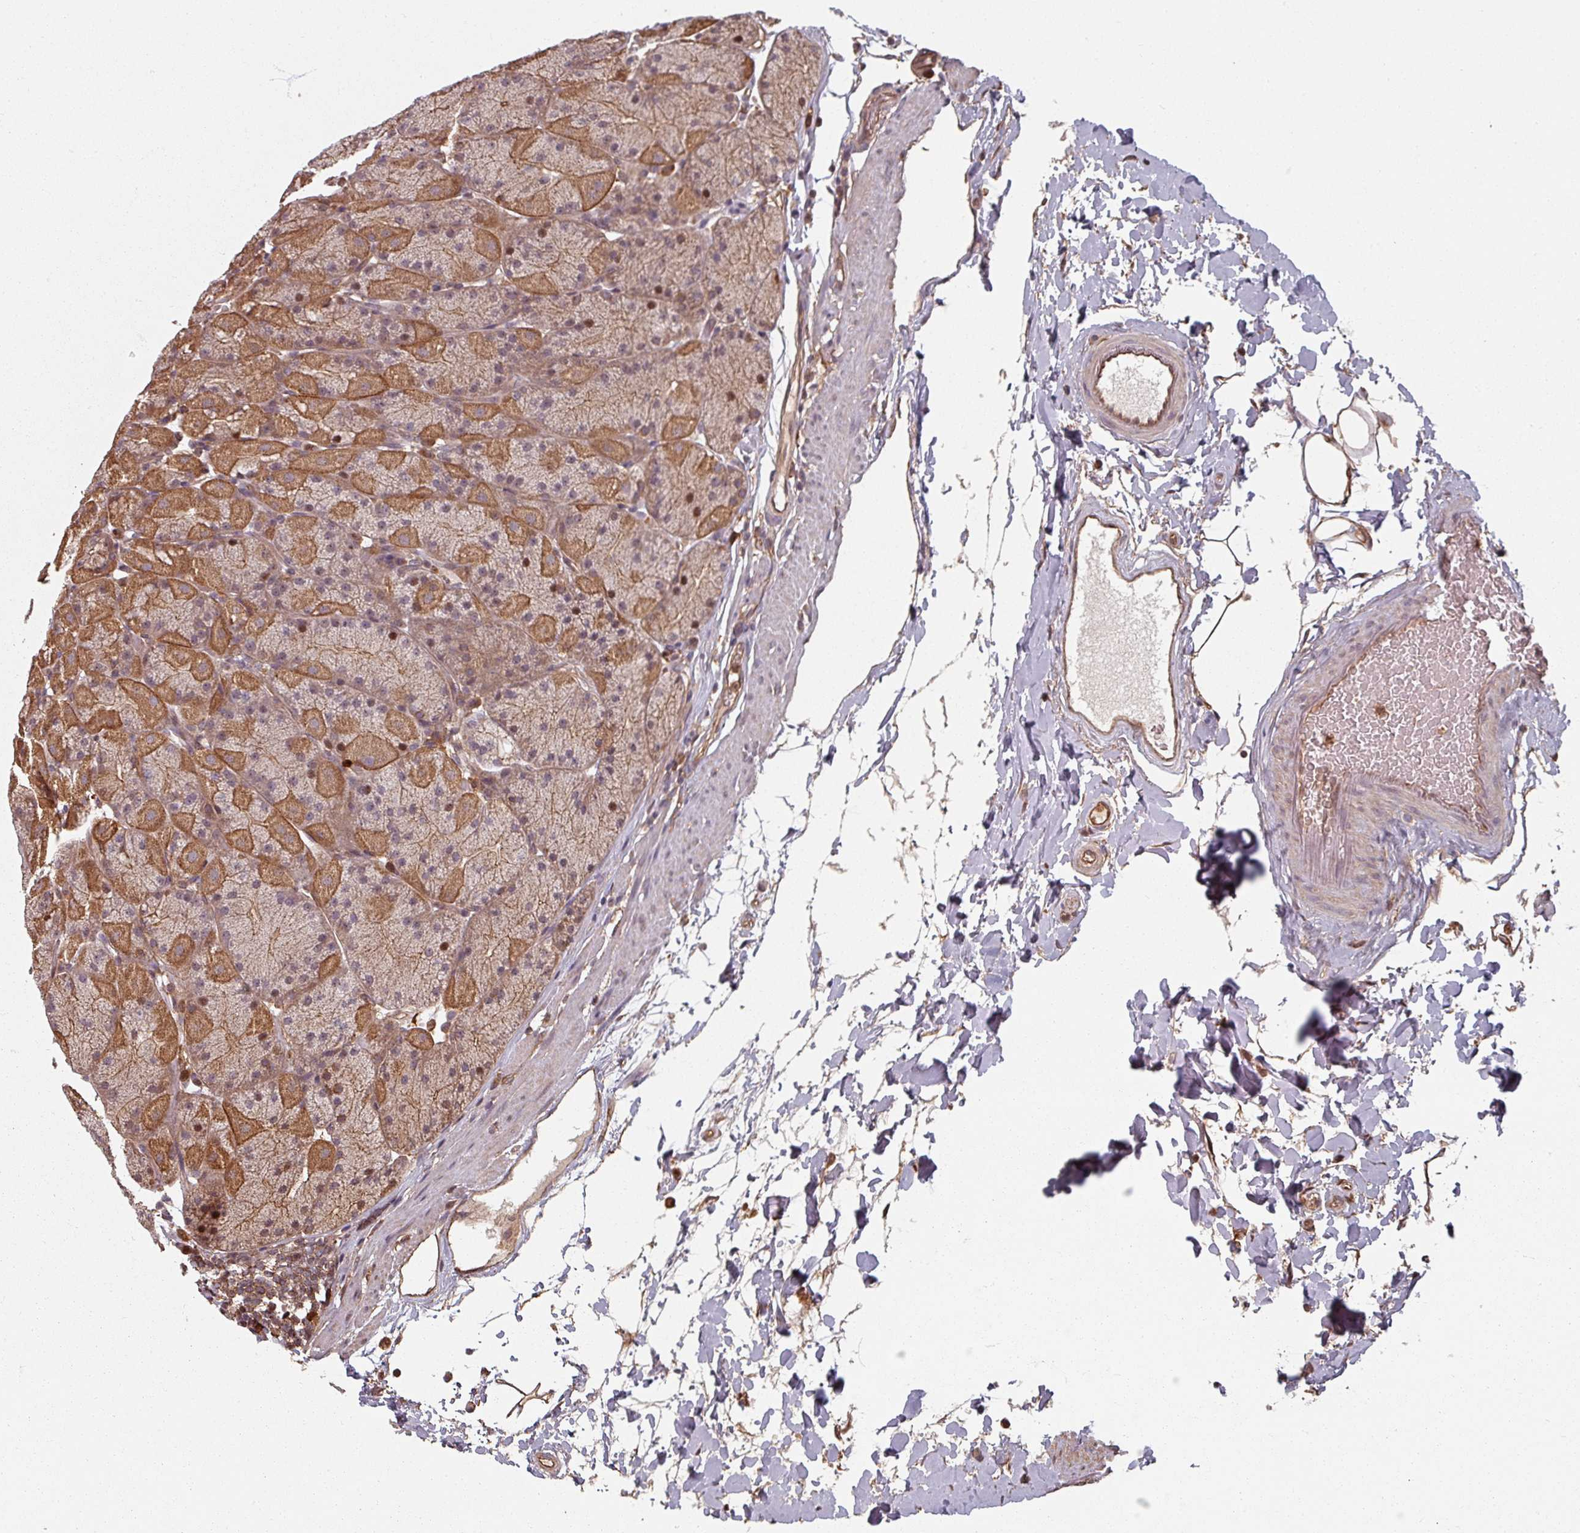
{"staining": {"intensity": "moderate", "quantity": ">75%", "location": "cytoplasmic/membranous,nuclear"}, "tissue": "stomach", "cell_type": "Glandular cells", "image_type": "normal", "snomed": [{"axis": "morphology", "description": "Normal tissue, NOS"}, {"axis": "topography", "description": "Stomach, upper"}, {"axis": "topography", "description": "Stomach, lower"}], "caption": "The immunohistochemical stain highlights moderate cytoplasmic/membranous,nuclear positivity in glandular cells of unremarkable stomach. The staining was performed using DAB, with brown indicating positive protein expression. Nuclei are stained blue with hematoxylin.", "gene": "EID1", "patient": {"sex": "male", "age": 67}}